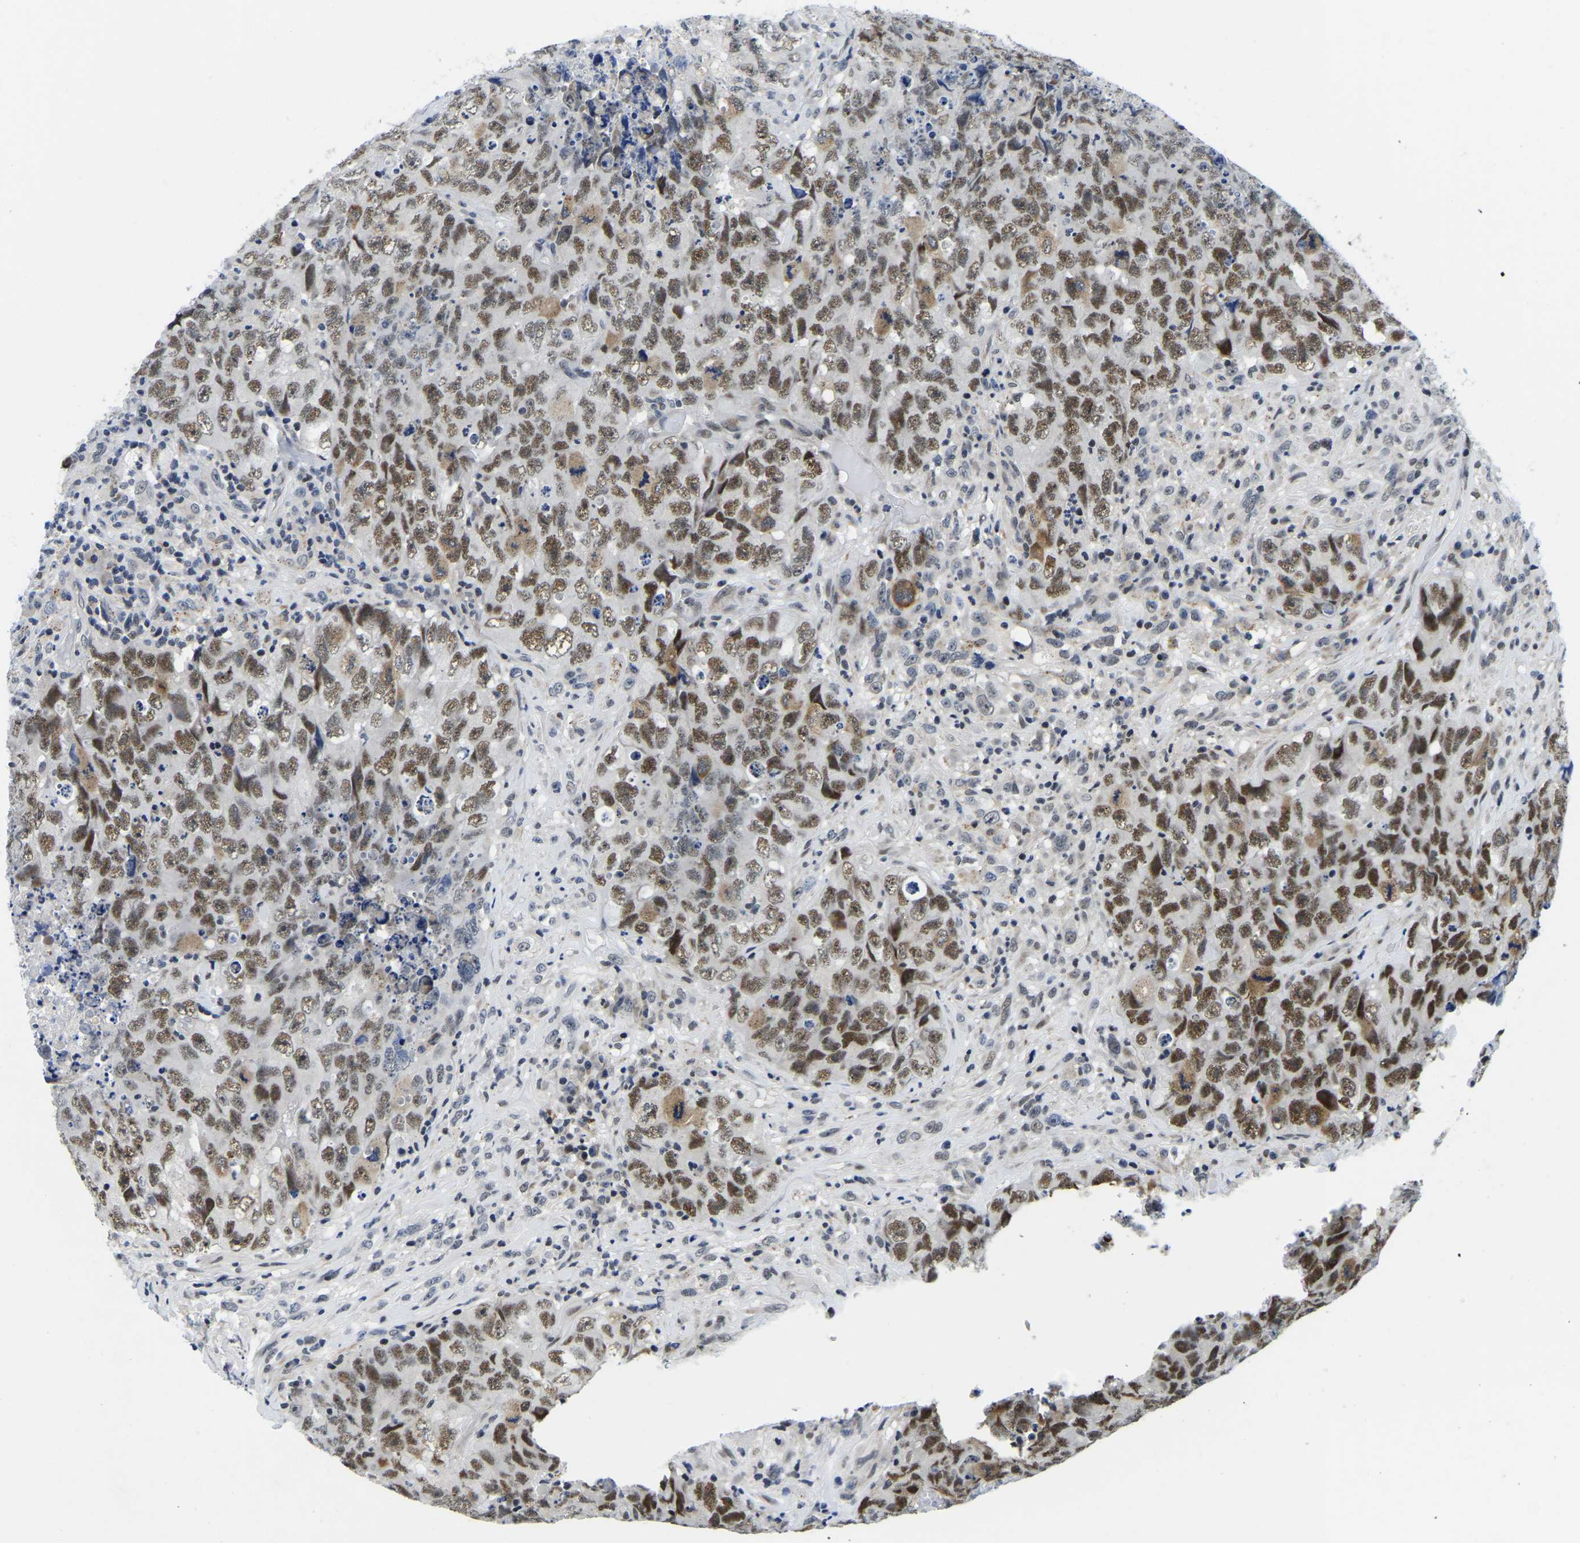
{"staining": {"intensity": "moderate", "quantity": ">75%", "location": "nuclear"}, "tissue": "testis cancer", "cell_type": "Tumor cells", "image_type": "cancer", "snomed": [{"axis": "morphology", "description": "Carcinoma, Embryonal, NOS"}, {"axis": "topography", "description": "Testis"}], "caption": "Immunohistochemistry histopathology image of neoplastic tissue: testis embryonal carcinoma stained using IHC demonstrates medium levels of moderate protein expression localized specifically in the nuclear of tumor cells, appearing as a nuclear brown color.", "gene": "POLDIP3", "patient": {"sex": "male", "age": 32}}